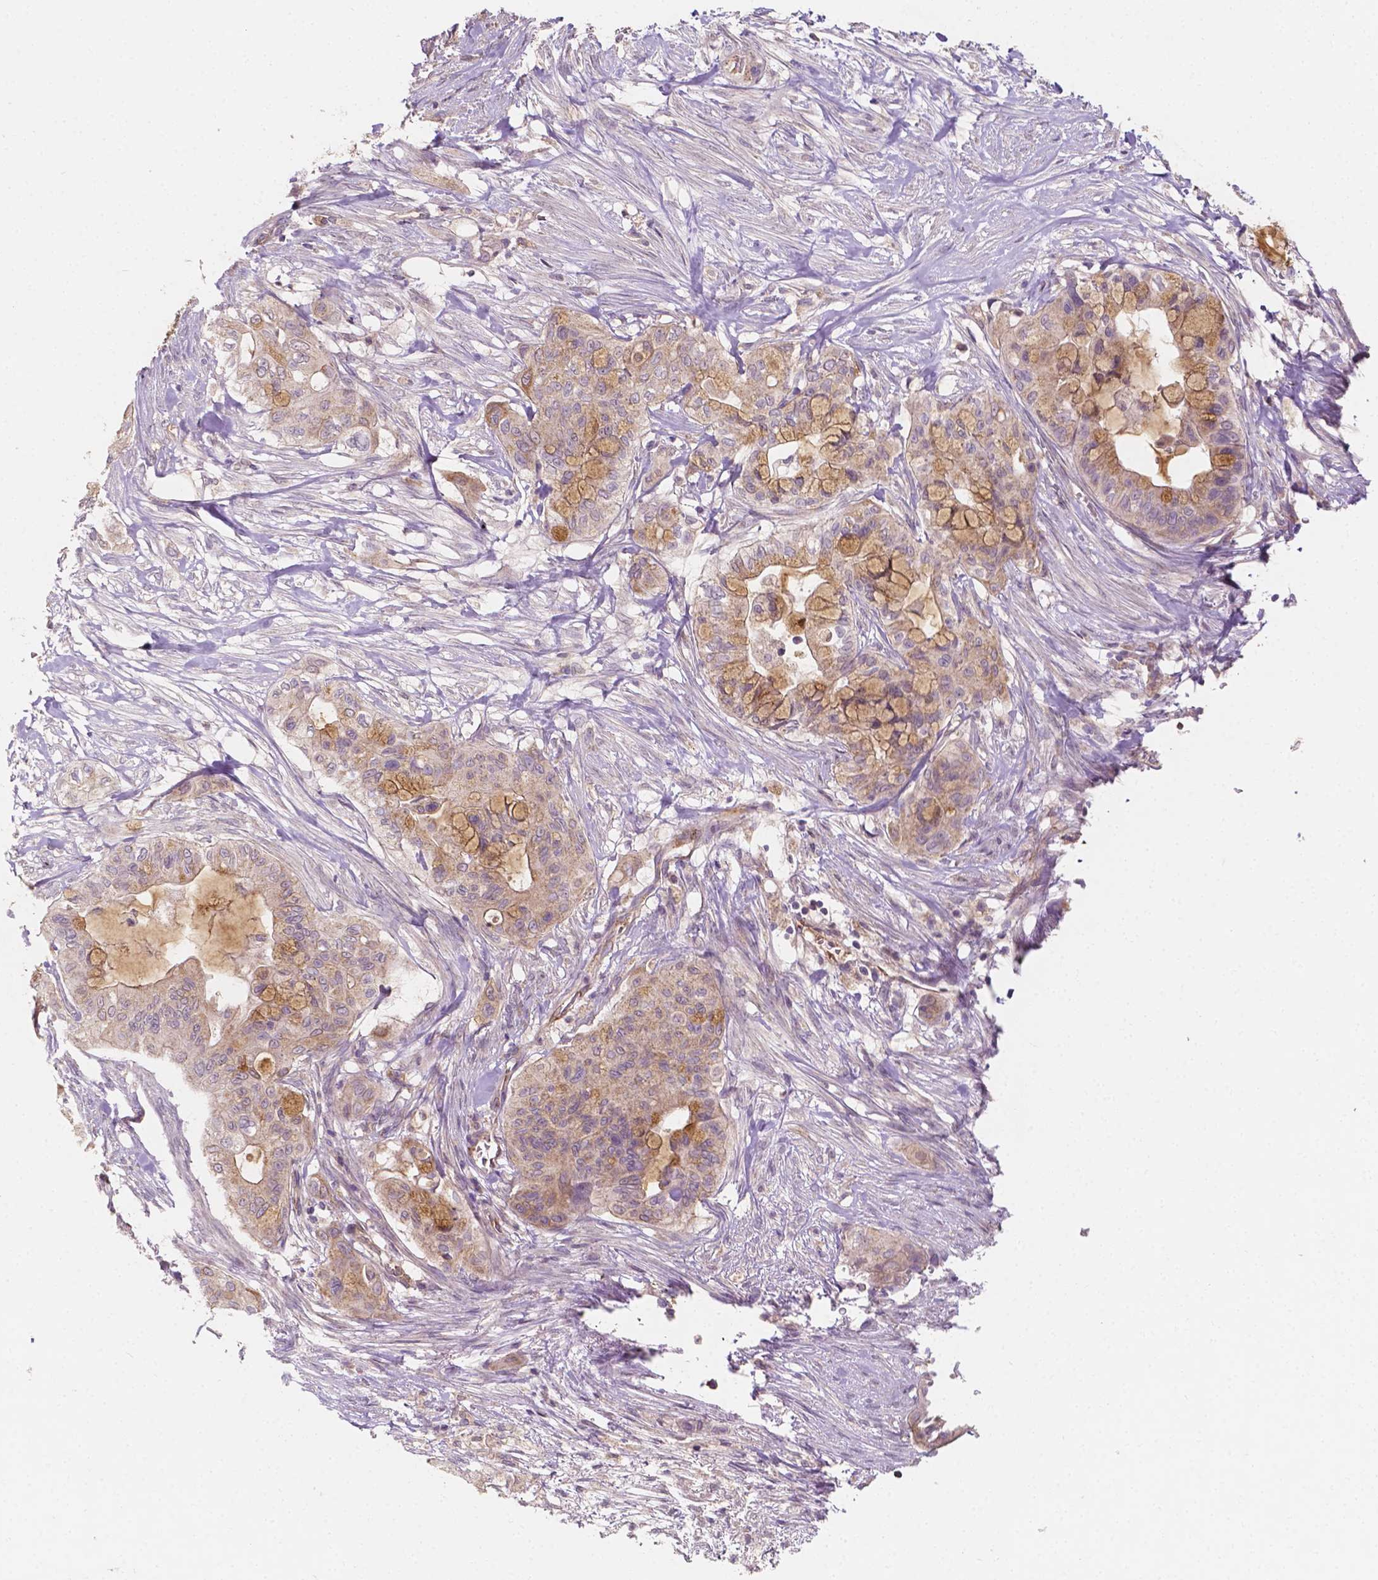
{"staining": {"intensity": "moderate", "quantity": "25%-75%", "location": "cytoplasmic/membranous"}, "tissue": "pancreatic cancer", "cell_type": "Tumor cells", "image_type": "cancer", "snomed": [{"axis": "morphology", "description": "Adenocarcinoma, NOS"}, {"axis": "topography", "description": "Pancreas"}], "caption": "An IHC photomicrograph of tumor tissue is shown. Protein staining in brown shows moderate cytoplasmic/membranous positivity in pancreatic cancer (adenocarcinoma) within tumor cells.", "gene": "SLC22A4", "patient": {"sex": "male", "age": 71}}